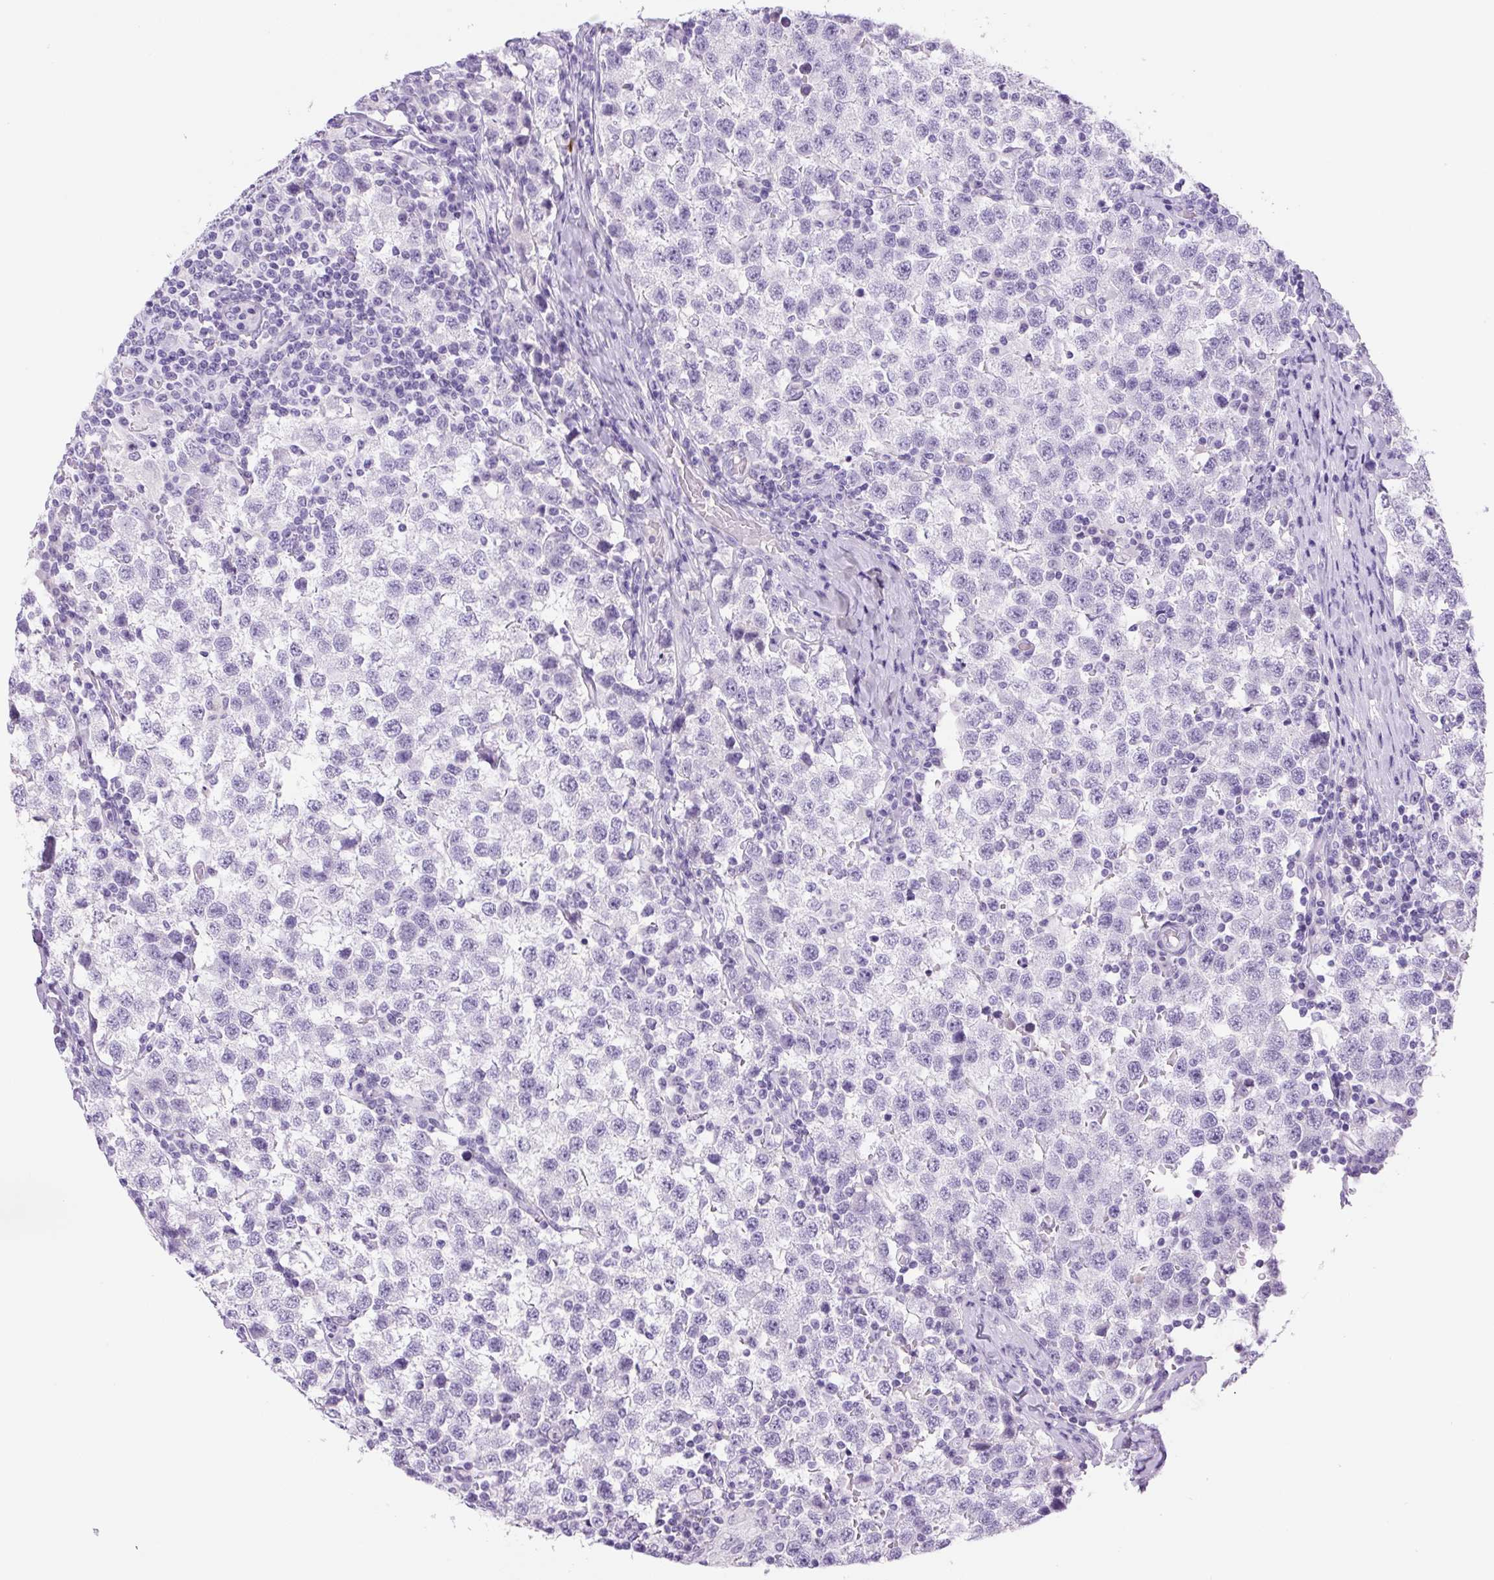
{"staining": {"intensity": "negative", "quantity": "none", "location": "none"}, "tissue": "testis cancer", "cell_type": "Tumor cells", "image_type": "cancer", "snomed": [{"axis": "morphology", "description": "Seminoma, NOS"}, {"axis": "topography", "description": "Testis"}], "caption": "Immunohistochemistry photomicrograph of neoplastic tissue: human testis cancer stained with DAB exhibits no significant protein positivity in tumor cells. The staining was performed using DAB to visualize the protein expression in brown, while the nuclei were stained in blue with hematoxylin (Magnification: 20x).", "gene": "PRRT1", "patient": {"sex": "male", "age": 34}}